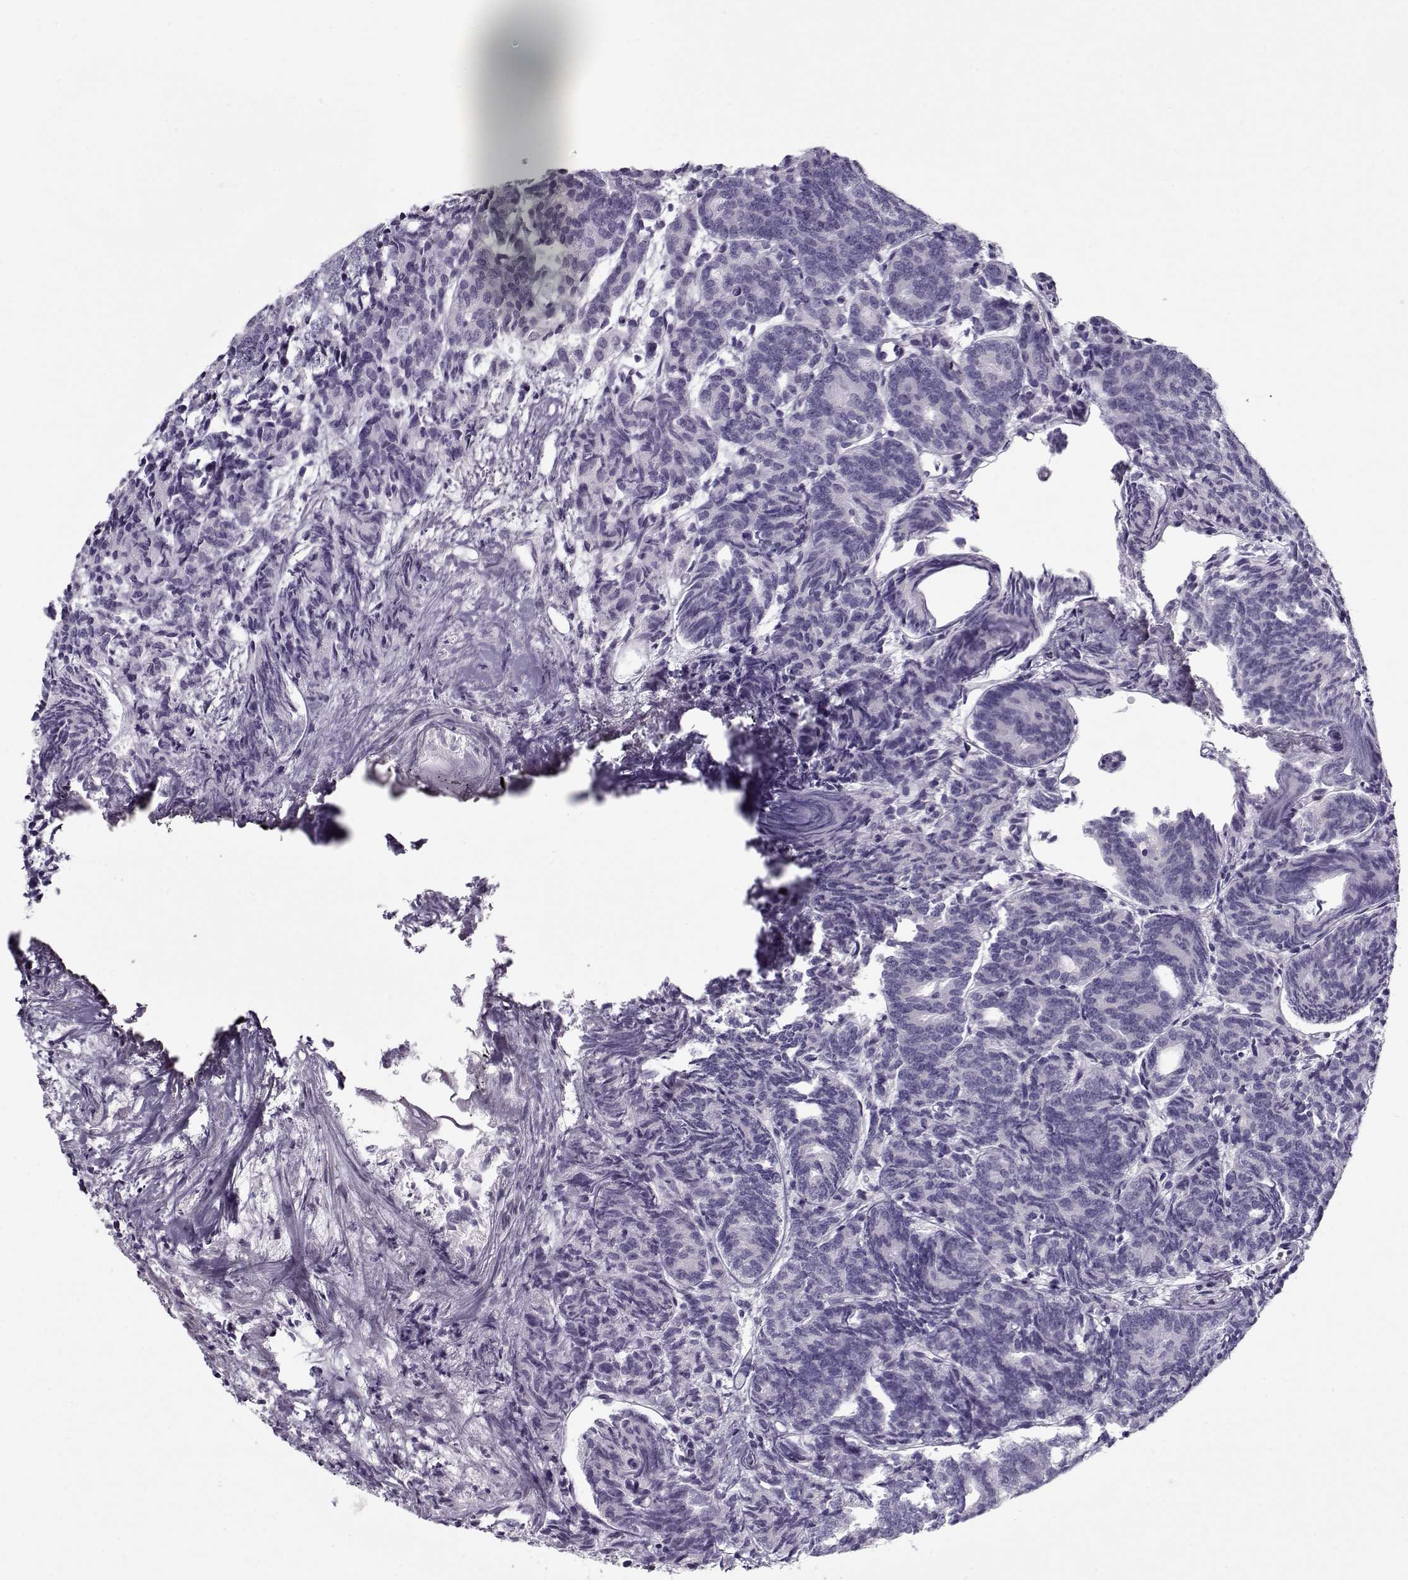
{"staining": {"intensity": "negative", "quantity": "none", "location": "none"}, "tissue": "prostate cancer", "cell_type": "Tumor cells", "image_type": "cancer", "snomed": [{"axis": "morphology", "description": "Adenocarcinoma, High grade"}, {"axis": "topography", "description": "Prostate"}], "caption": "This is an IHC histopathology image of prostate cancer (high-grade adenocarcinoma). There is no expression in tumor cells.", "gene": "CIBAR1", "patient": {"sex": "male", "age": 53}}